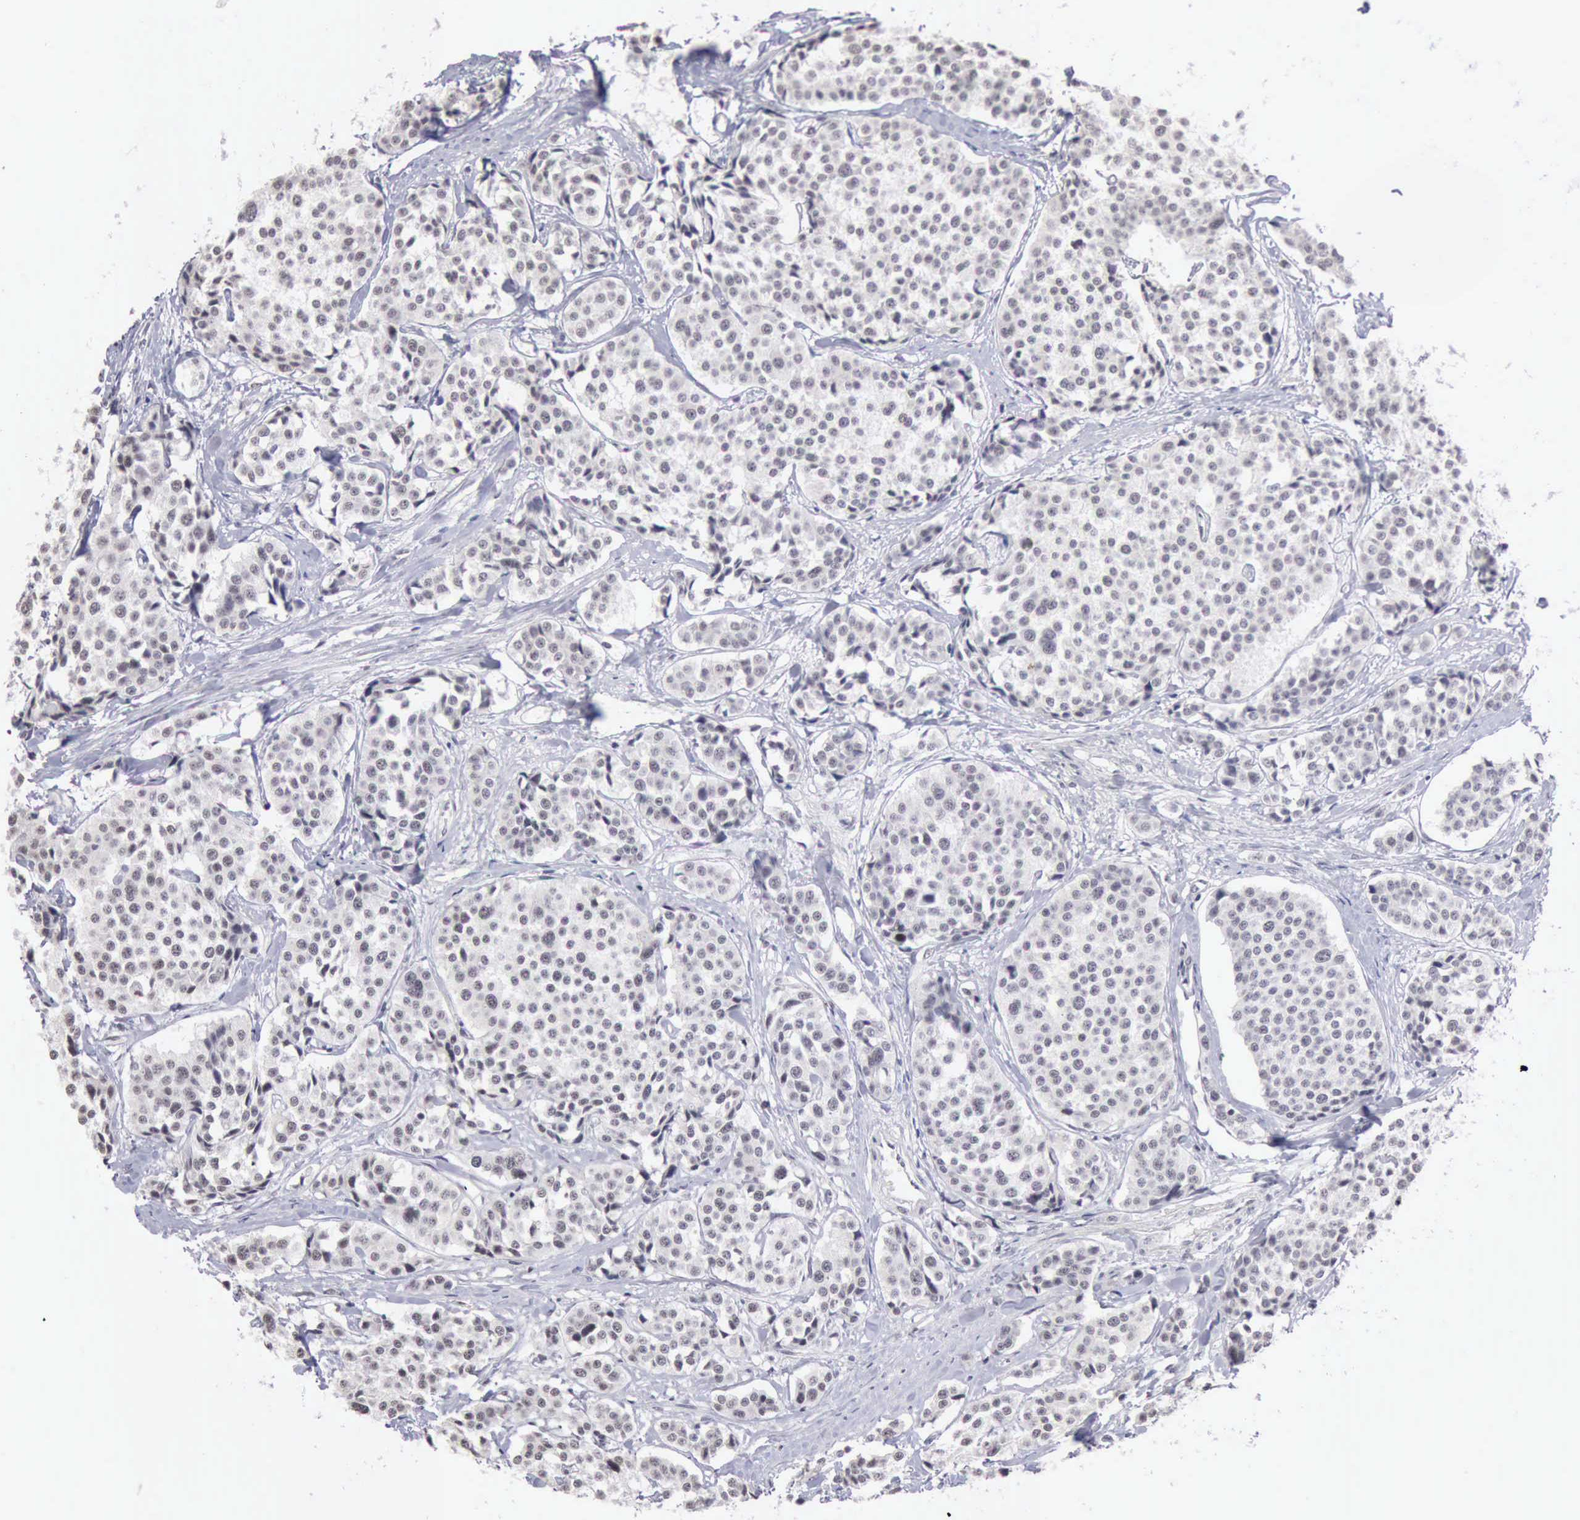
{"staining": {"intensity": "weak", "quantity": "<25%", "location": "nuclear"}, "tissue": "carcinoid", "cell_type": "Tumor cells", "image_type": "cancer", "snomed": [{"axis": "morphology", "description": "Carcinoid, malignant, NOS"}, {"axis": "topography", "description": "Small intestine"}], "caption": "An image of carcinoid stained for a protein shows no brown staining in tumor cells.", "gene": "TAF1", "patient": {"sex": "male", "age": 60}}